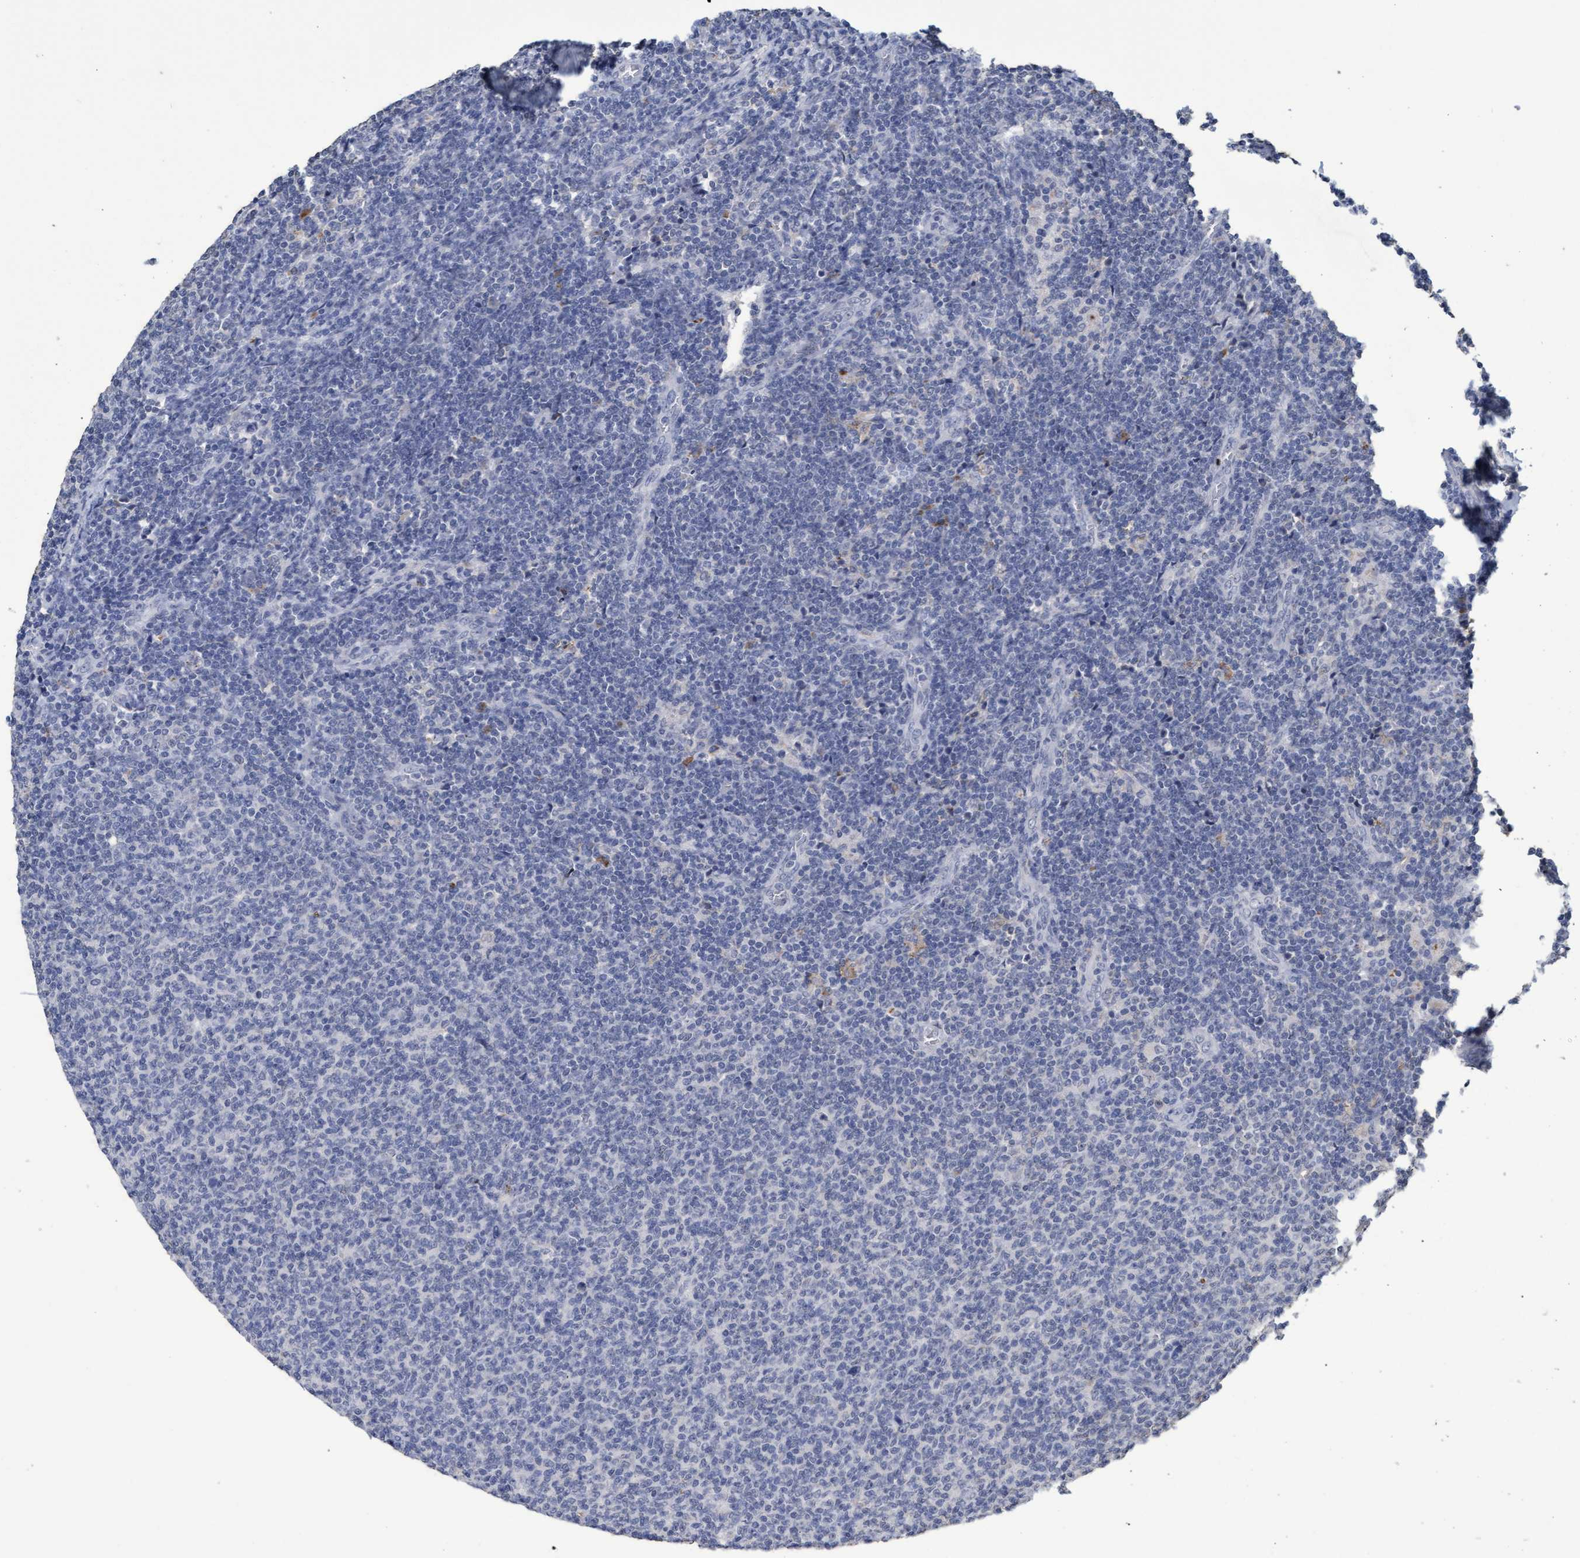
{"staining": {"intensity": "negative", "quantity": "none", "location": "none"}, "tissue": "lymphoma", "cell_type": "Tumor cells", "image_type": "cancer", "snomed": [{"axis": "morphology", "description": "Malignant lymphoma, non-Hodgkin's type, Low grade"}, {"axis": "topography", "description": "Lymph node"}], "caption": "Tumor cells show no significant protein expression in lymphoma.", "gene": "GPR39", "patient": {"sex": "male", "age": 66}}